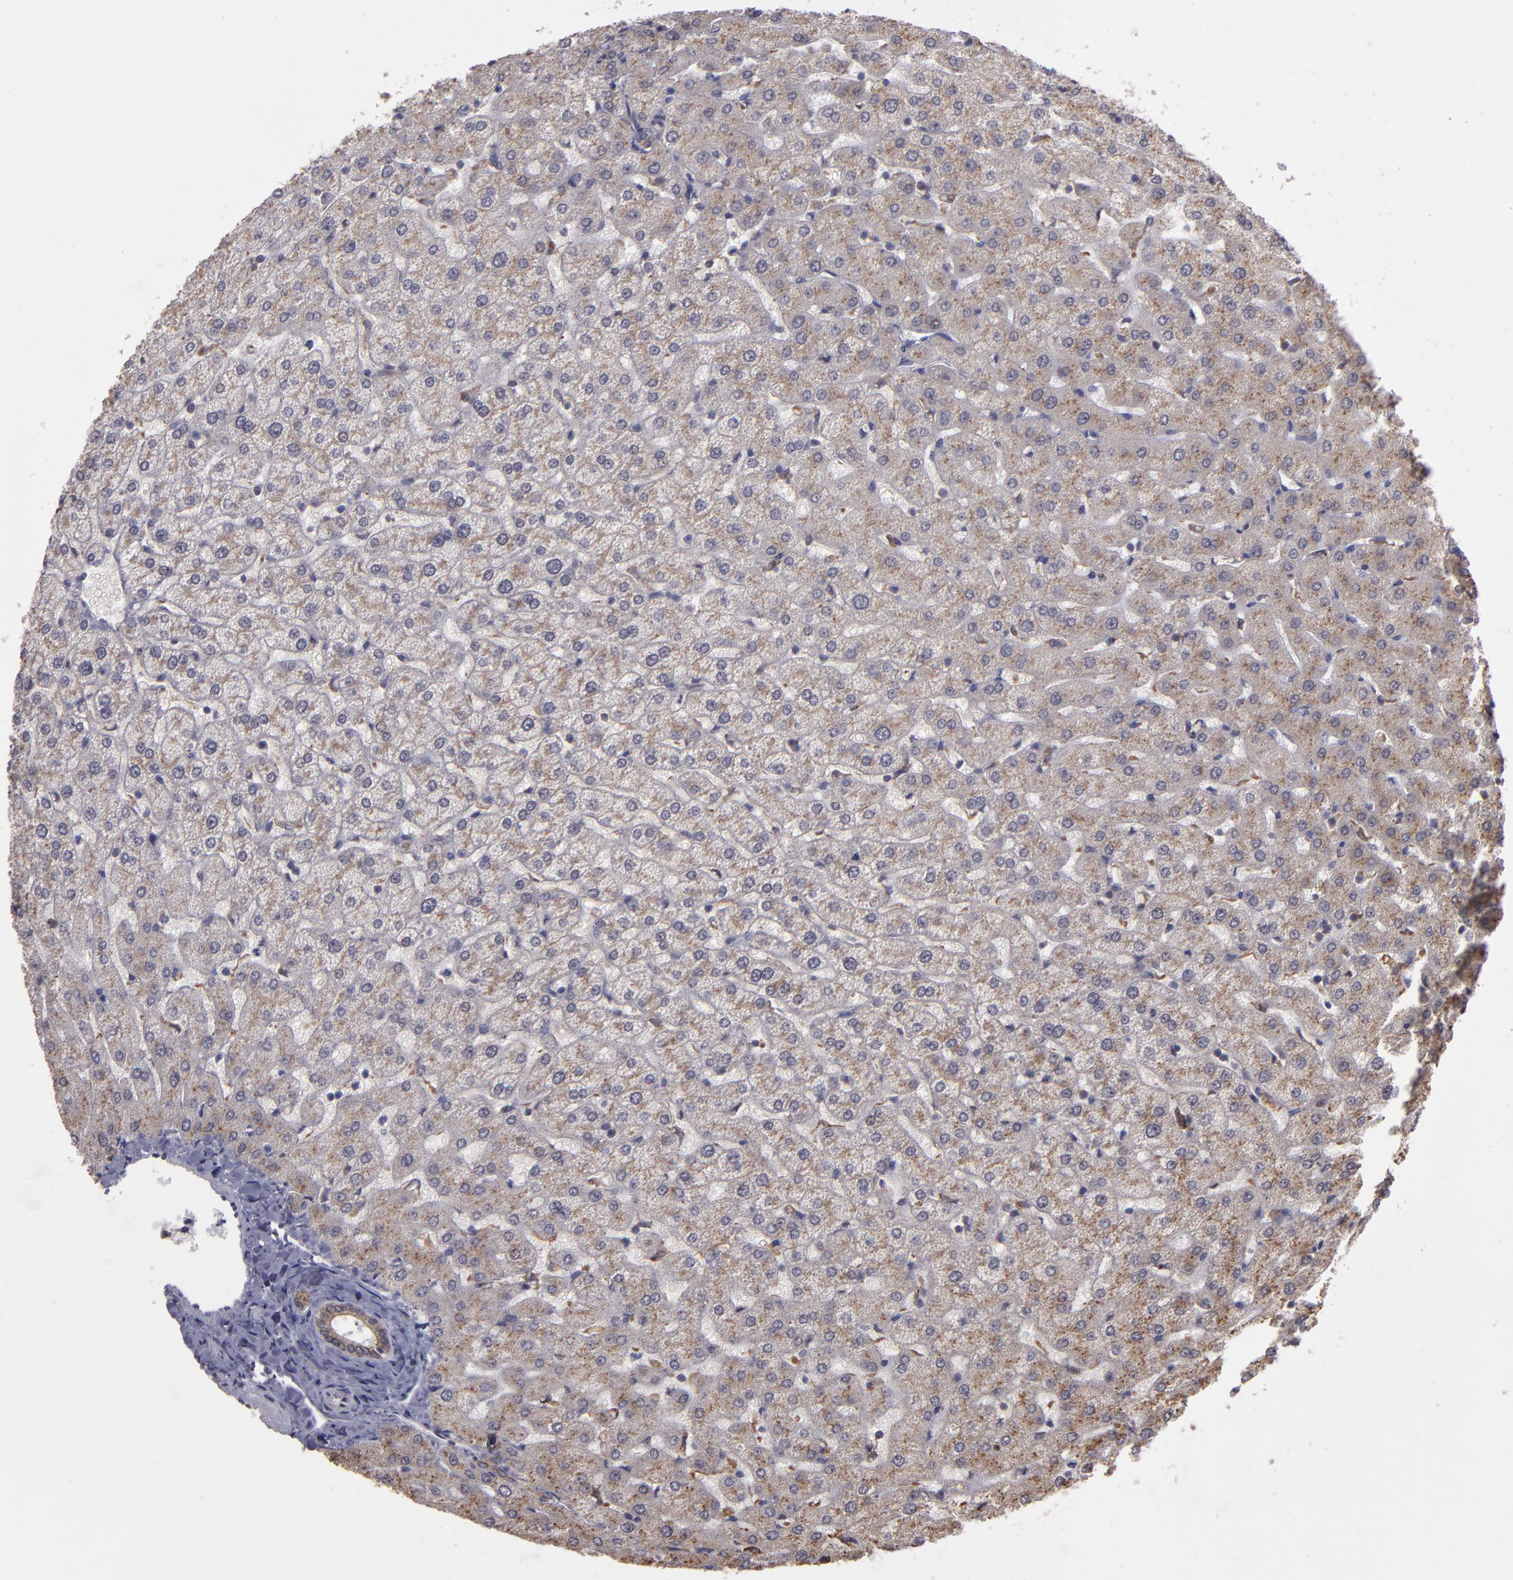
{"staining": {"intensity": "negative", "quantity": "none", "location": "none"}, "tissue": "liver", "cell_type": "Cholangiocytes", "image_type": "normal", "snomed": [{"axis": "morphology", "description": "Normal tissue, NOS"}, {"axis": "morphology", "description": "Fibrosis, NOS"}, {"axis": "topography", "description": "Liver"}], "caption": "Cholangiocytes show no significant protein staining in benign liver. (DAB IHC visualized using brightfield microscopy, high magnification).", "gene": "SIPA1L1", "patient": {"sex": "female", "age": 29}}